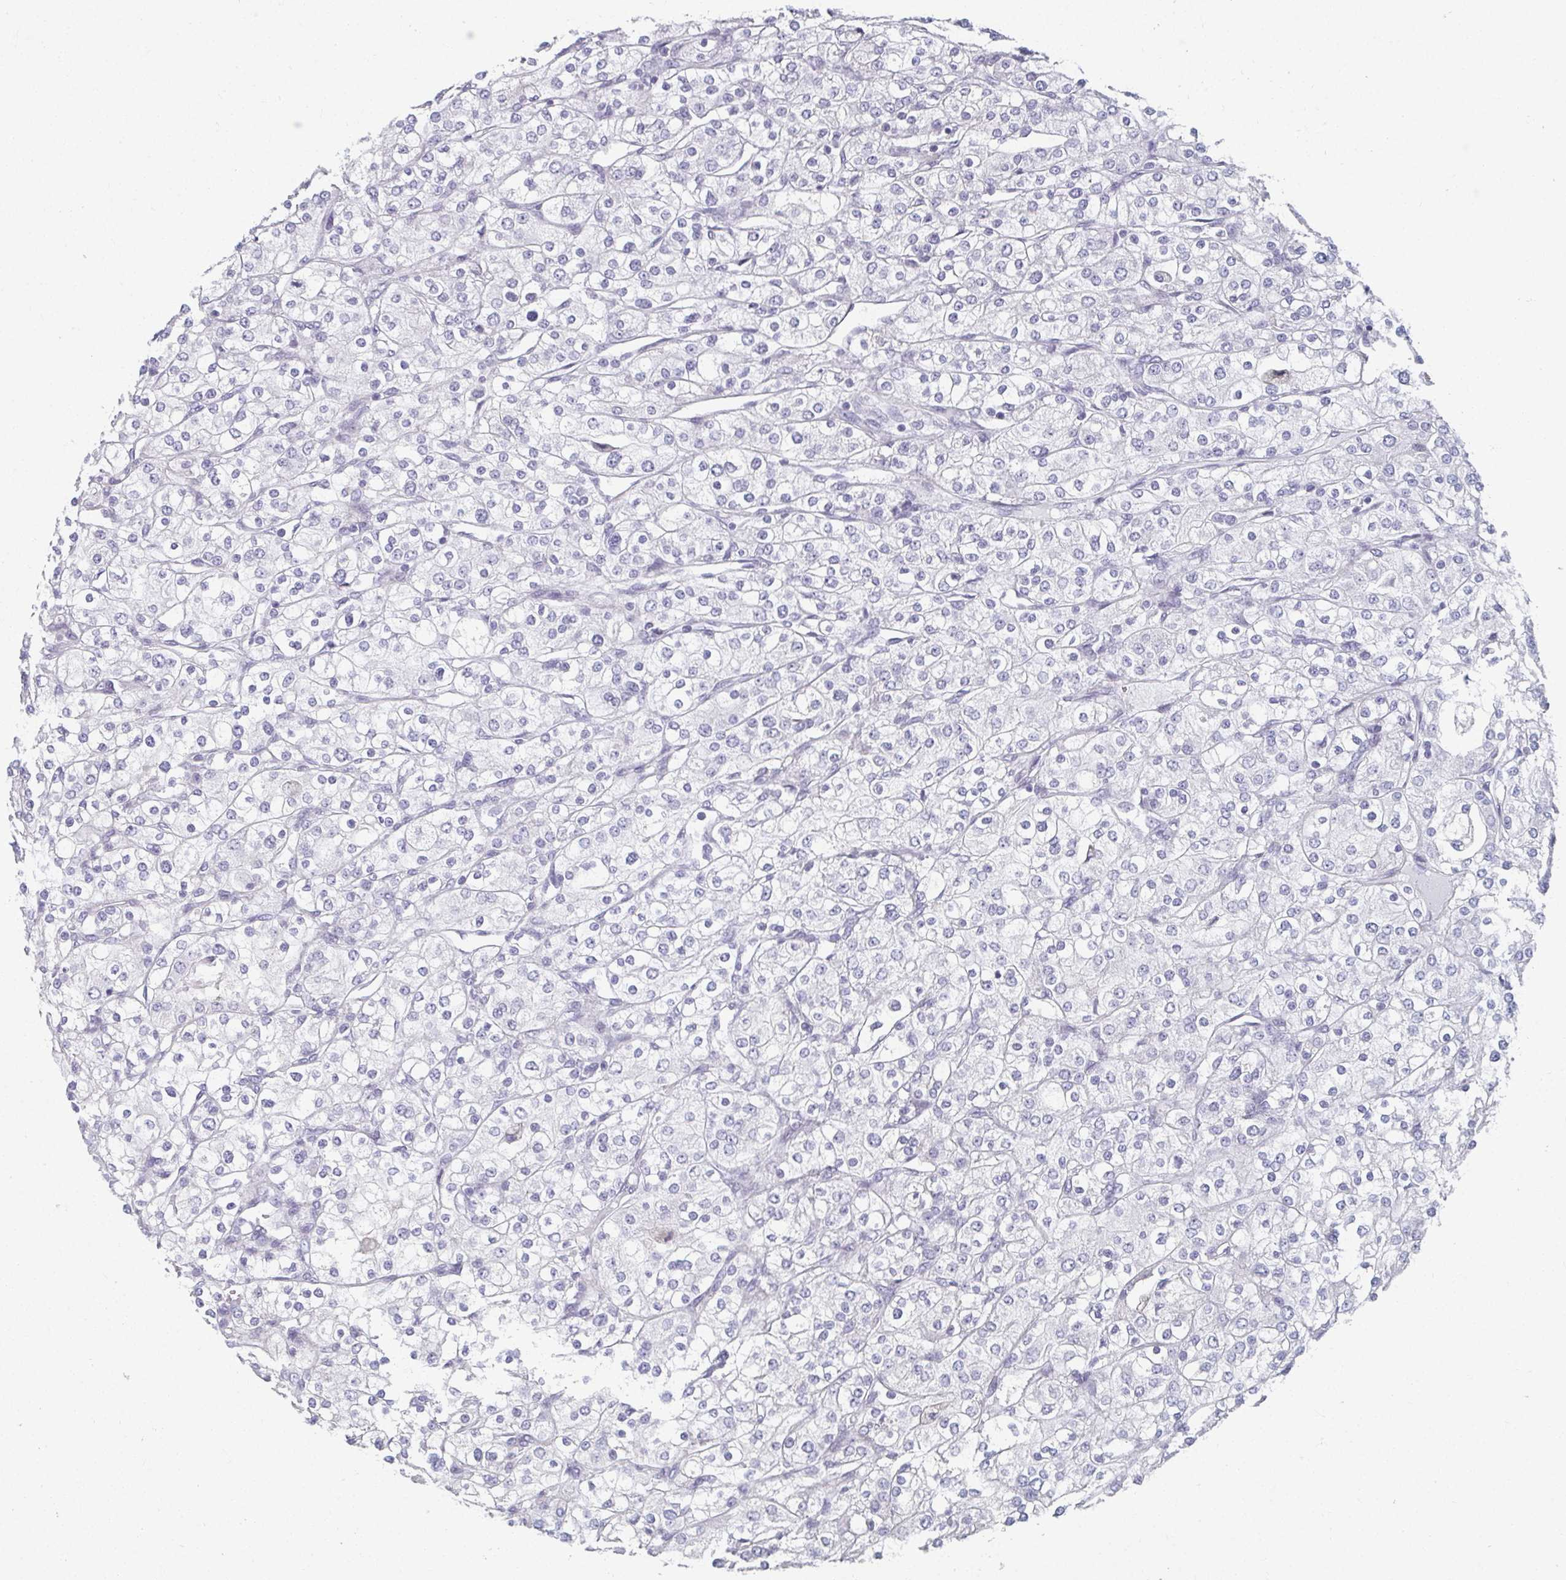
{"staining": {"intensity": "negative", "quantity": "none", "location": "none"}, "tissue": "renal cancer", "cell_type": "Tumor cells", "image_type": "cancer", "snomed": [{"axis": "morphology", "description": "Adenocarcinoma, NOS"}, {"axis": "topography", "description": "Kidney"}], "caption": "A high-resolution histopathology image shows IHC staining of renal adenocarcinoma, which reveals no significant positivity in tumor cells.", "gene": "CAMKV", "patient": {"sex": "male", "age": 80}}